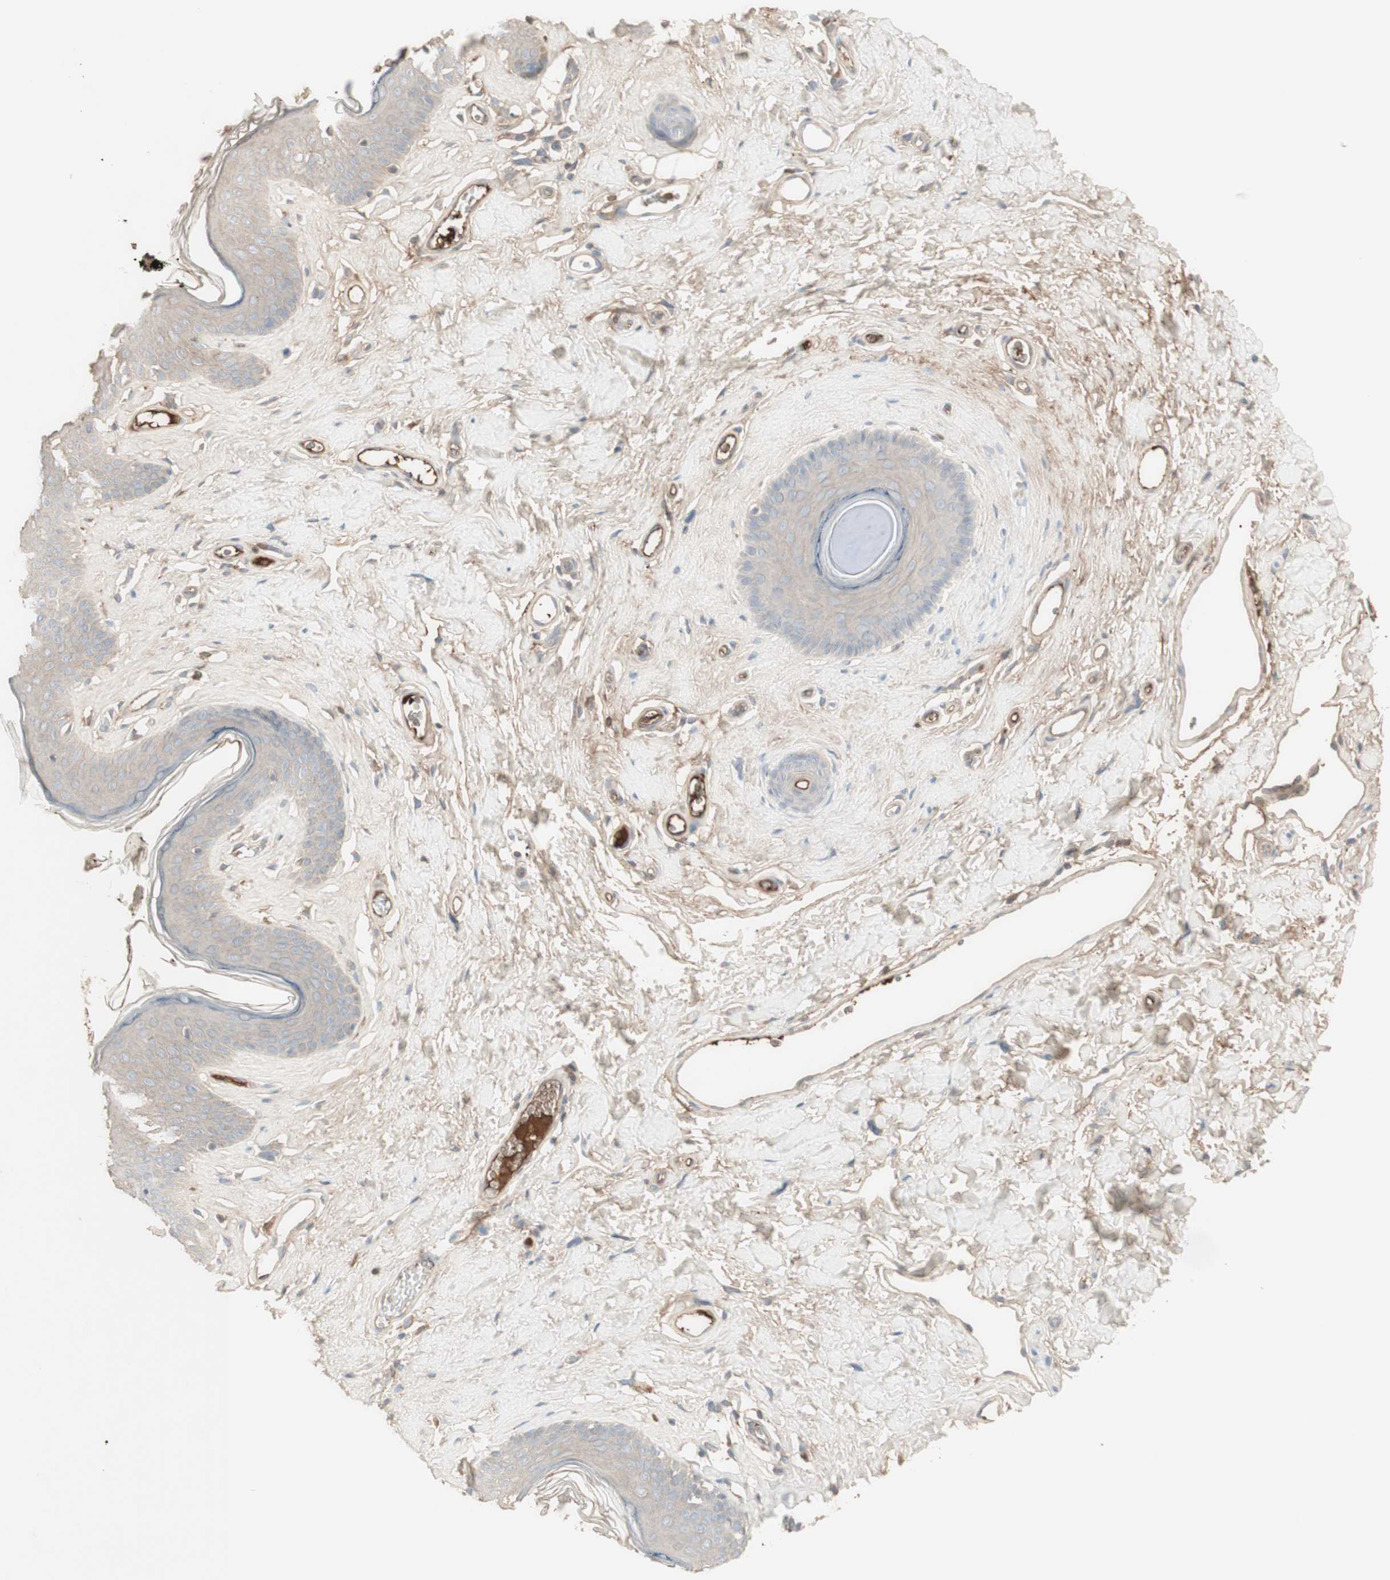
{"staining": {"intensity": "negative", "quantity": "none", "location": "none"}, "tissue": "skin", "cell_type": "Epidermal cells", "image_type": "normal", "snomed": [{"axis": "morphology", "description": "Normal tissue, NOS"}, {"axis": "morphology", "description": "Inflammation, NOS"}, {"axis": "topography", "description": "Vulva"}], "caption": "Photomicrograph shows no significant protein staining in epidermal cells of benign skin.", "gene": "IFNG", "patient": {"sex": "female", "age": 84}}